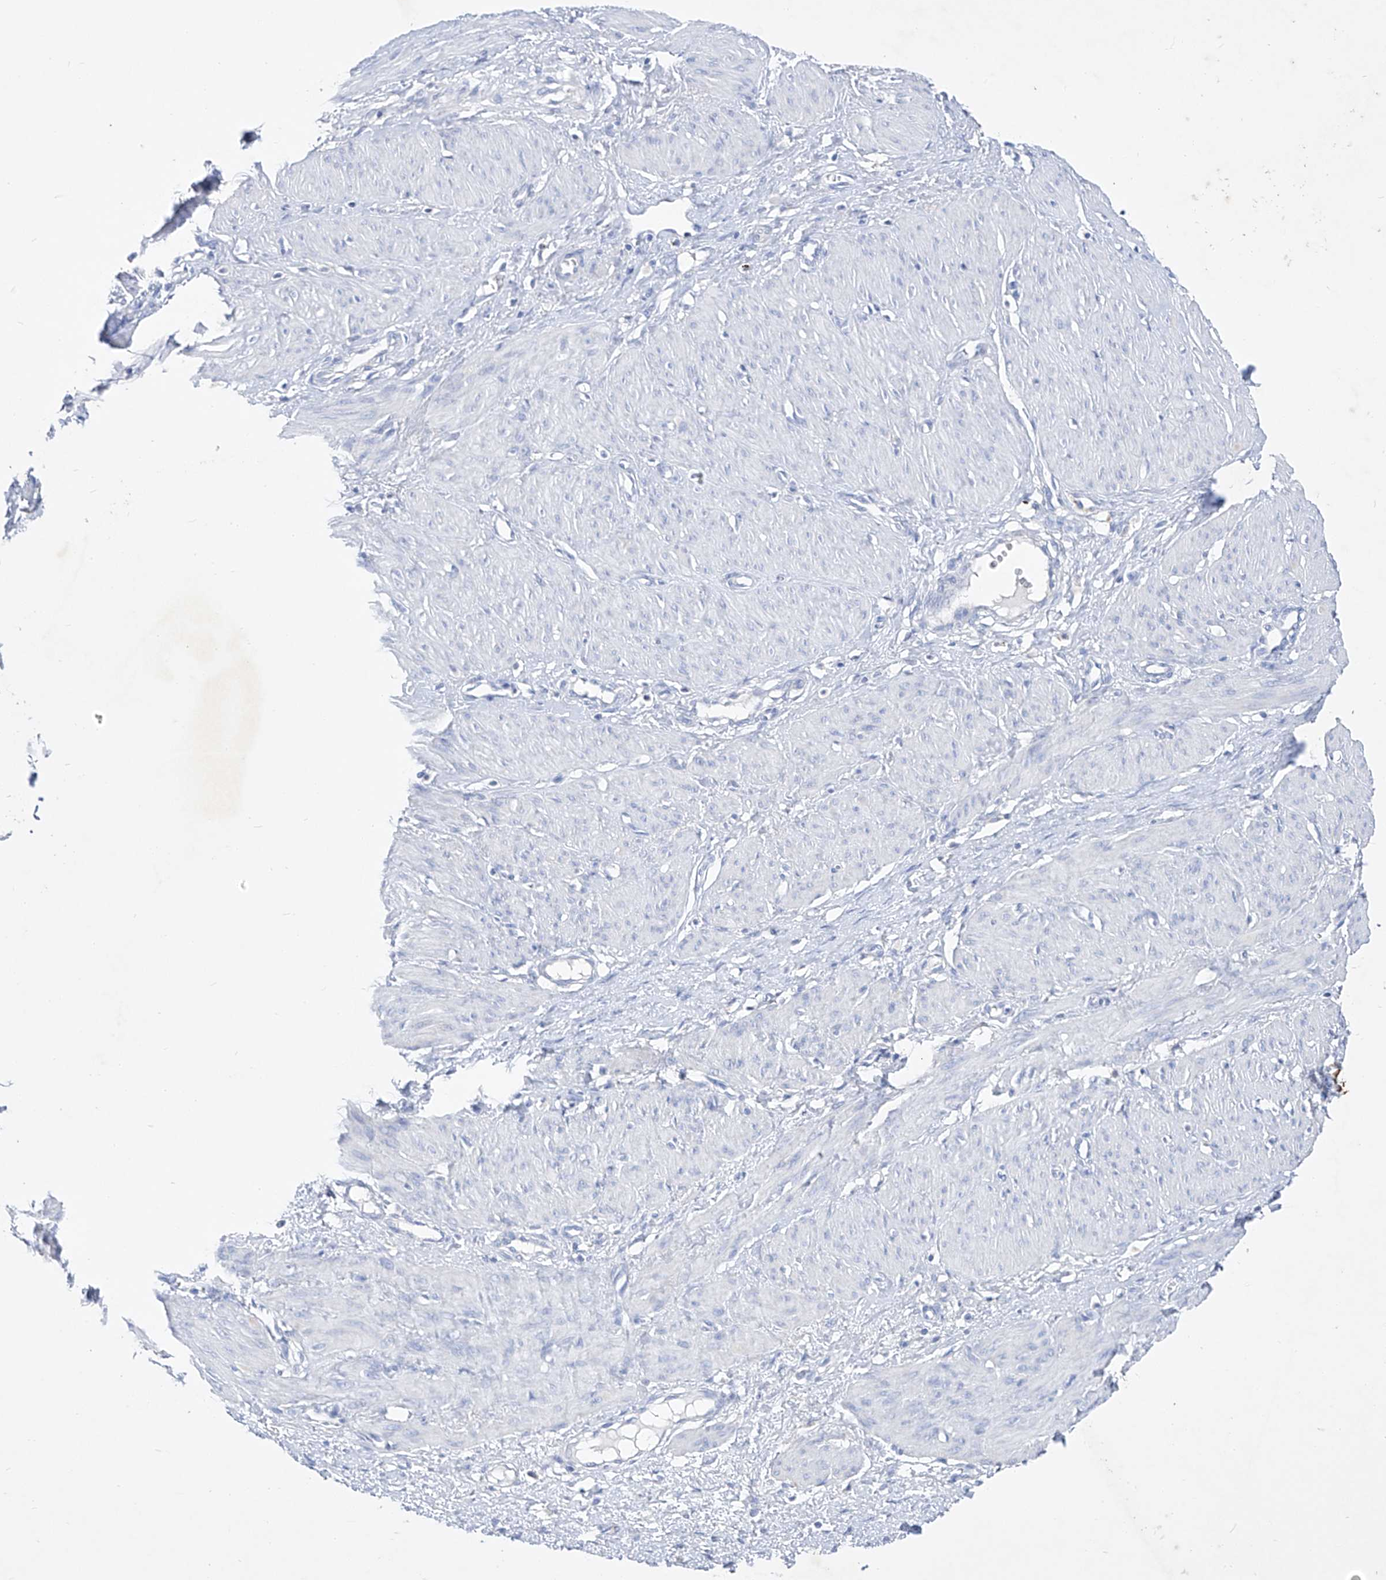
{"staining": {"intensity": "negative", "quantity": "none", "location": "none"}, "tissue": "smooth muscle", "cell_type": "Smooth muscle cells", "image_type": "normal", "snomed": [{"axis": "morphology", "description": "Normal tissue, NOS"}, {"axis": "topography", "description": "Endometrium"}], "caption": "This is a micrograph of IHC staining of benign smooth muscle, which shows no staining in smooth muscle cells.", "gene": "FRS3", "patient": {"sex": "female", "age": 33}}